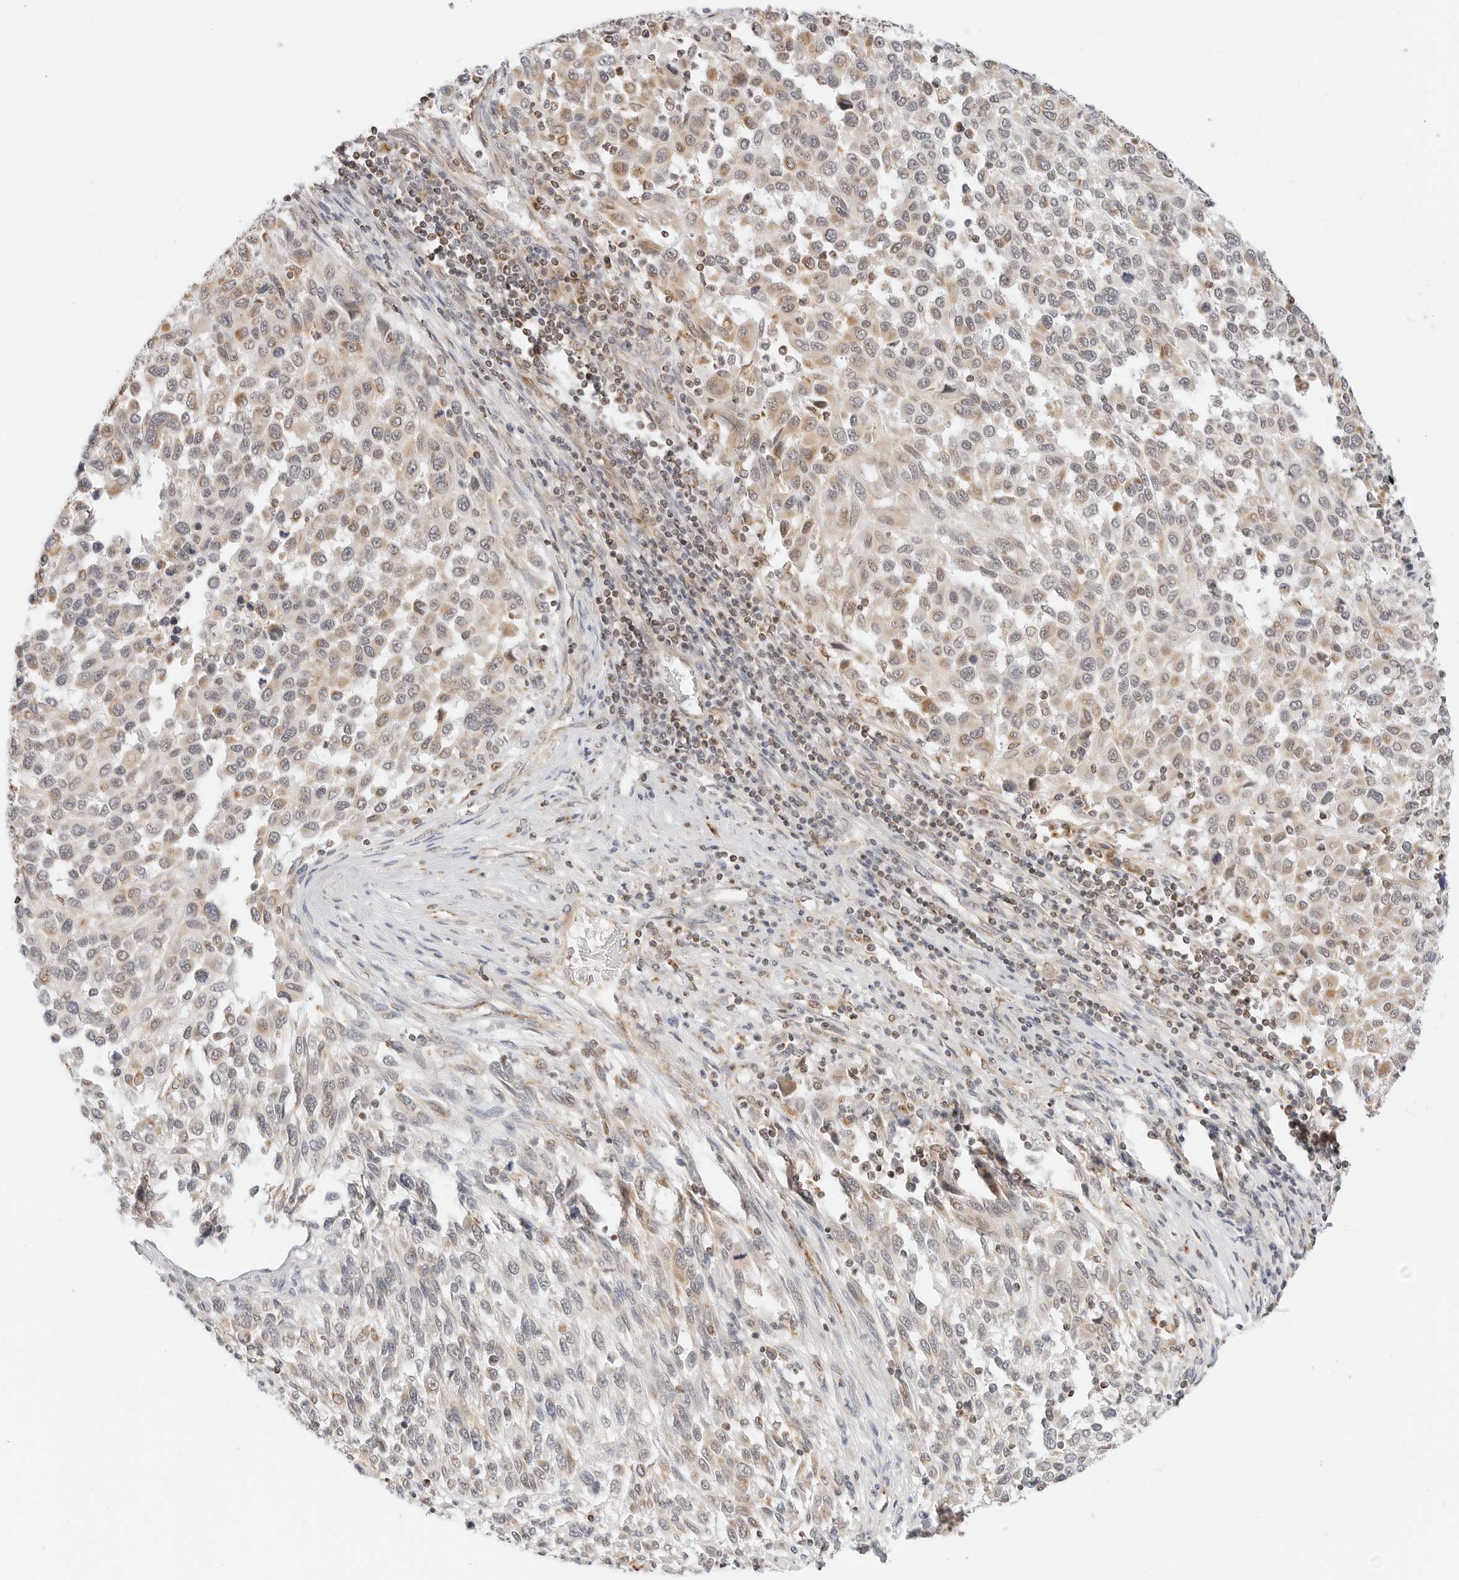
{"staining": {"intensity": "weak", "quantity": "25%-75%", "location": "cytoplasmic/membranous"}, "tissue": "melanoma", "cell_type": "Tumor cells", "image_type": "cancer", "snomed": [{"axis": "morphology", "description": "Malignant melanoma, Metastatic site"}, {"axis": "topography", "description": "Lymph node"}], "caption": "Human malignant melanoma (metastatic site) stained for a protein (brown) shows weak cytoplasmic/membranous positive positivity in about 25%-75% of tumor cells.", "gene": "GORAB", "patient": {"sex": "male", "age": 61}}